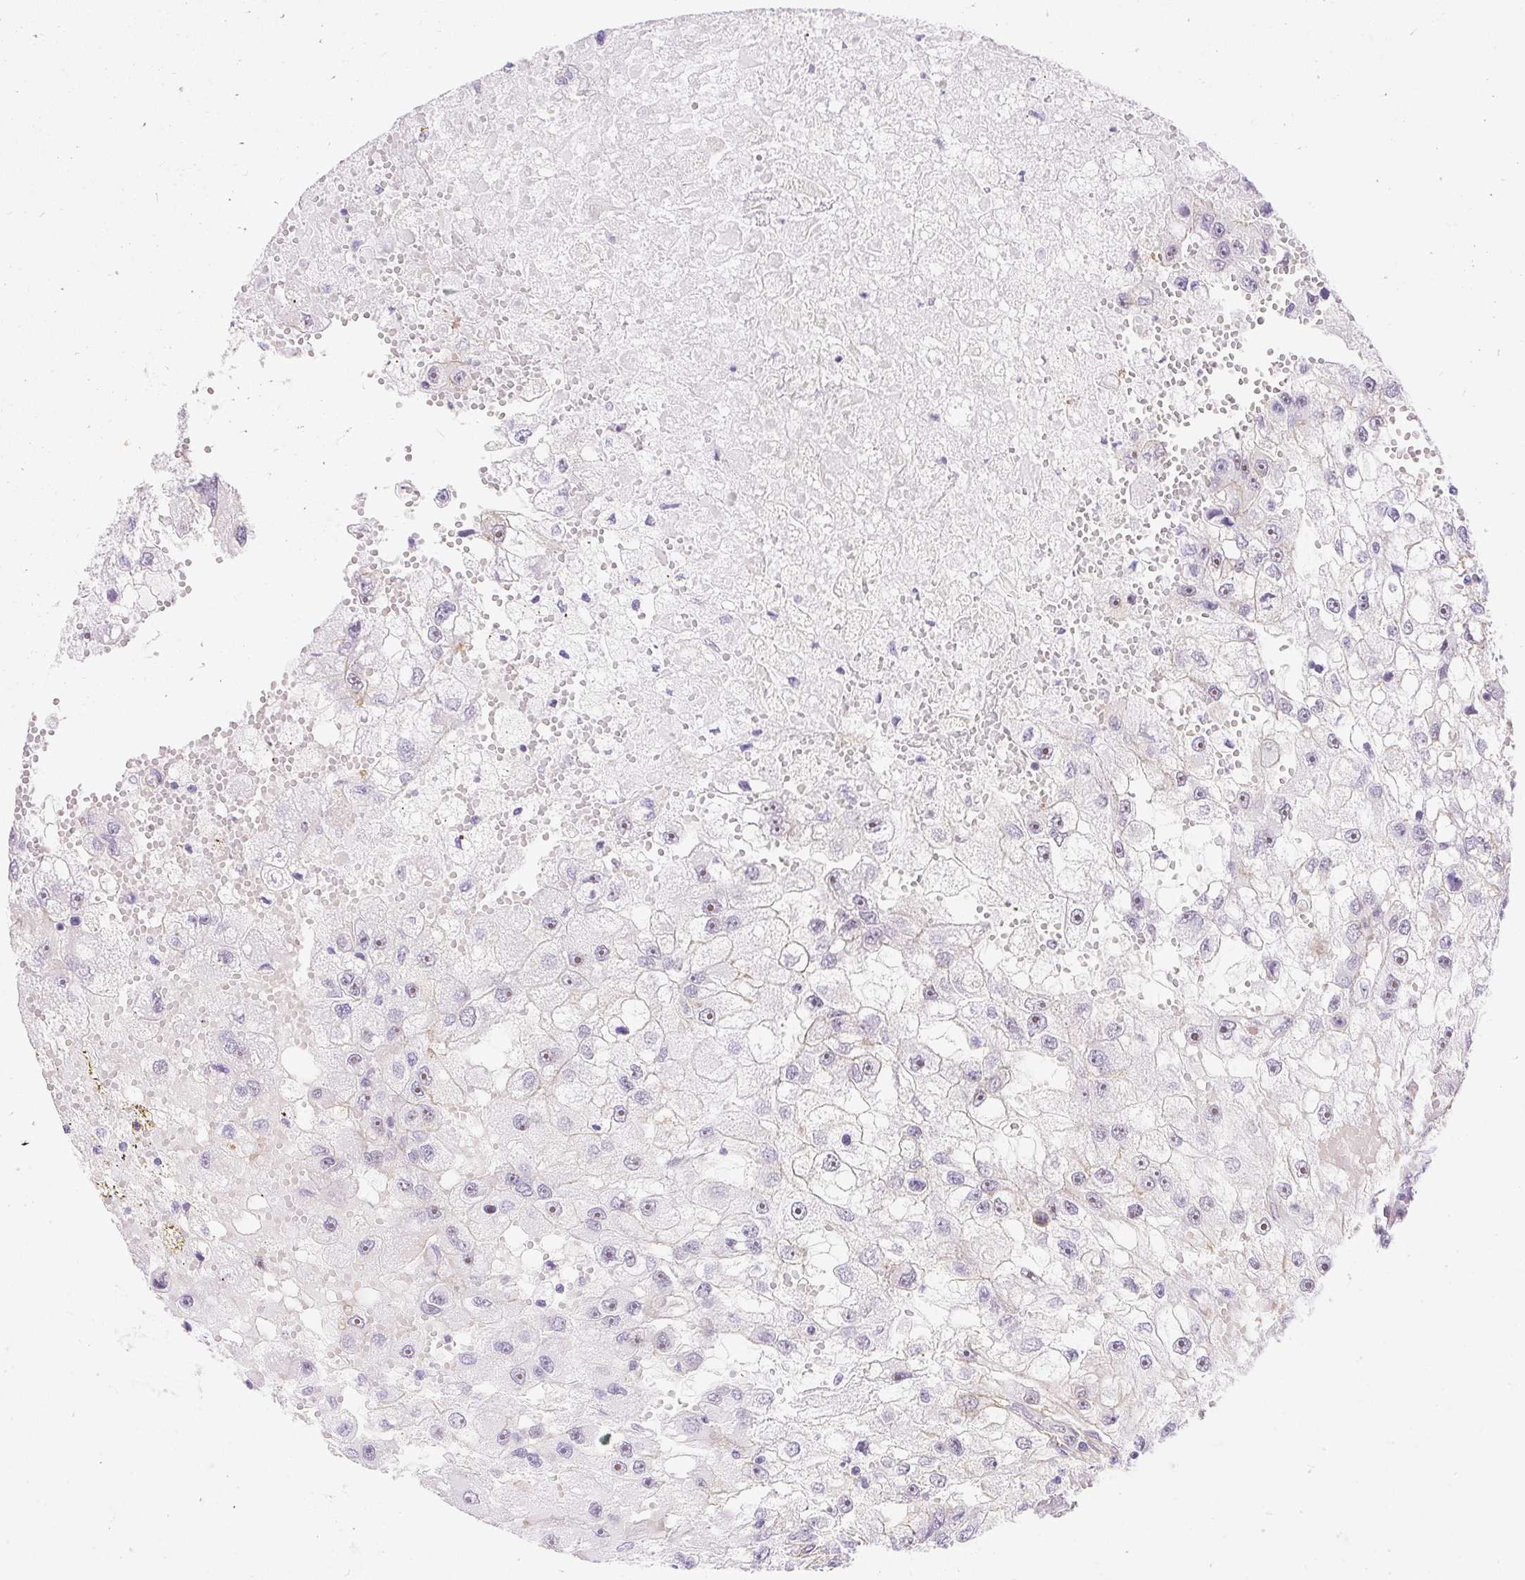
{"staining": {"intensity": "moderate", "quantity": "25%-75%", "location": "nuclear"}, "tissue": "renal cancer", "cell_type": "Tumor cells", "image_type": "cancer", "snomed": [{"axis": "morphology", "description": "Adenocarcinoma, NOS"}, {"axis": "topography", "description": "Kidney"}], "caption": "Moderate nuclear protein positivity is present in about 25%-75% of tumor cells in renal cancer.", "gene": "OBP2A", "patient": {"sex": "male", "age": 63}}